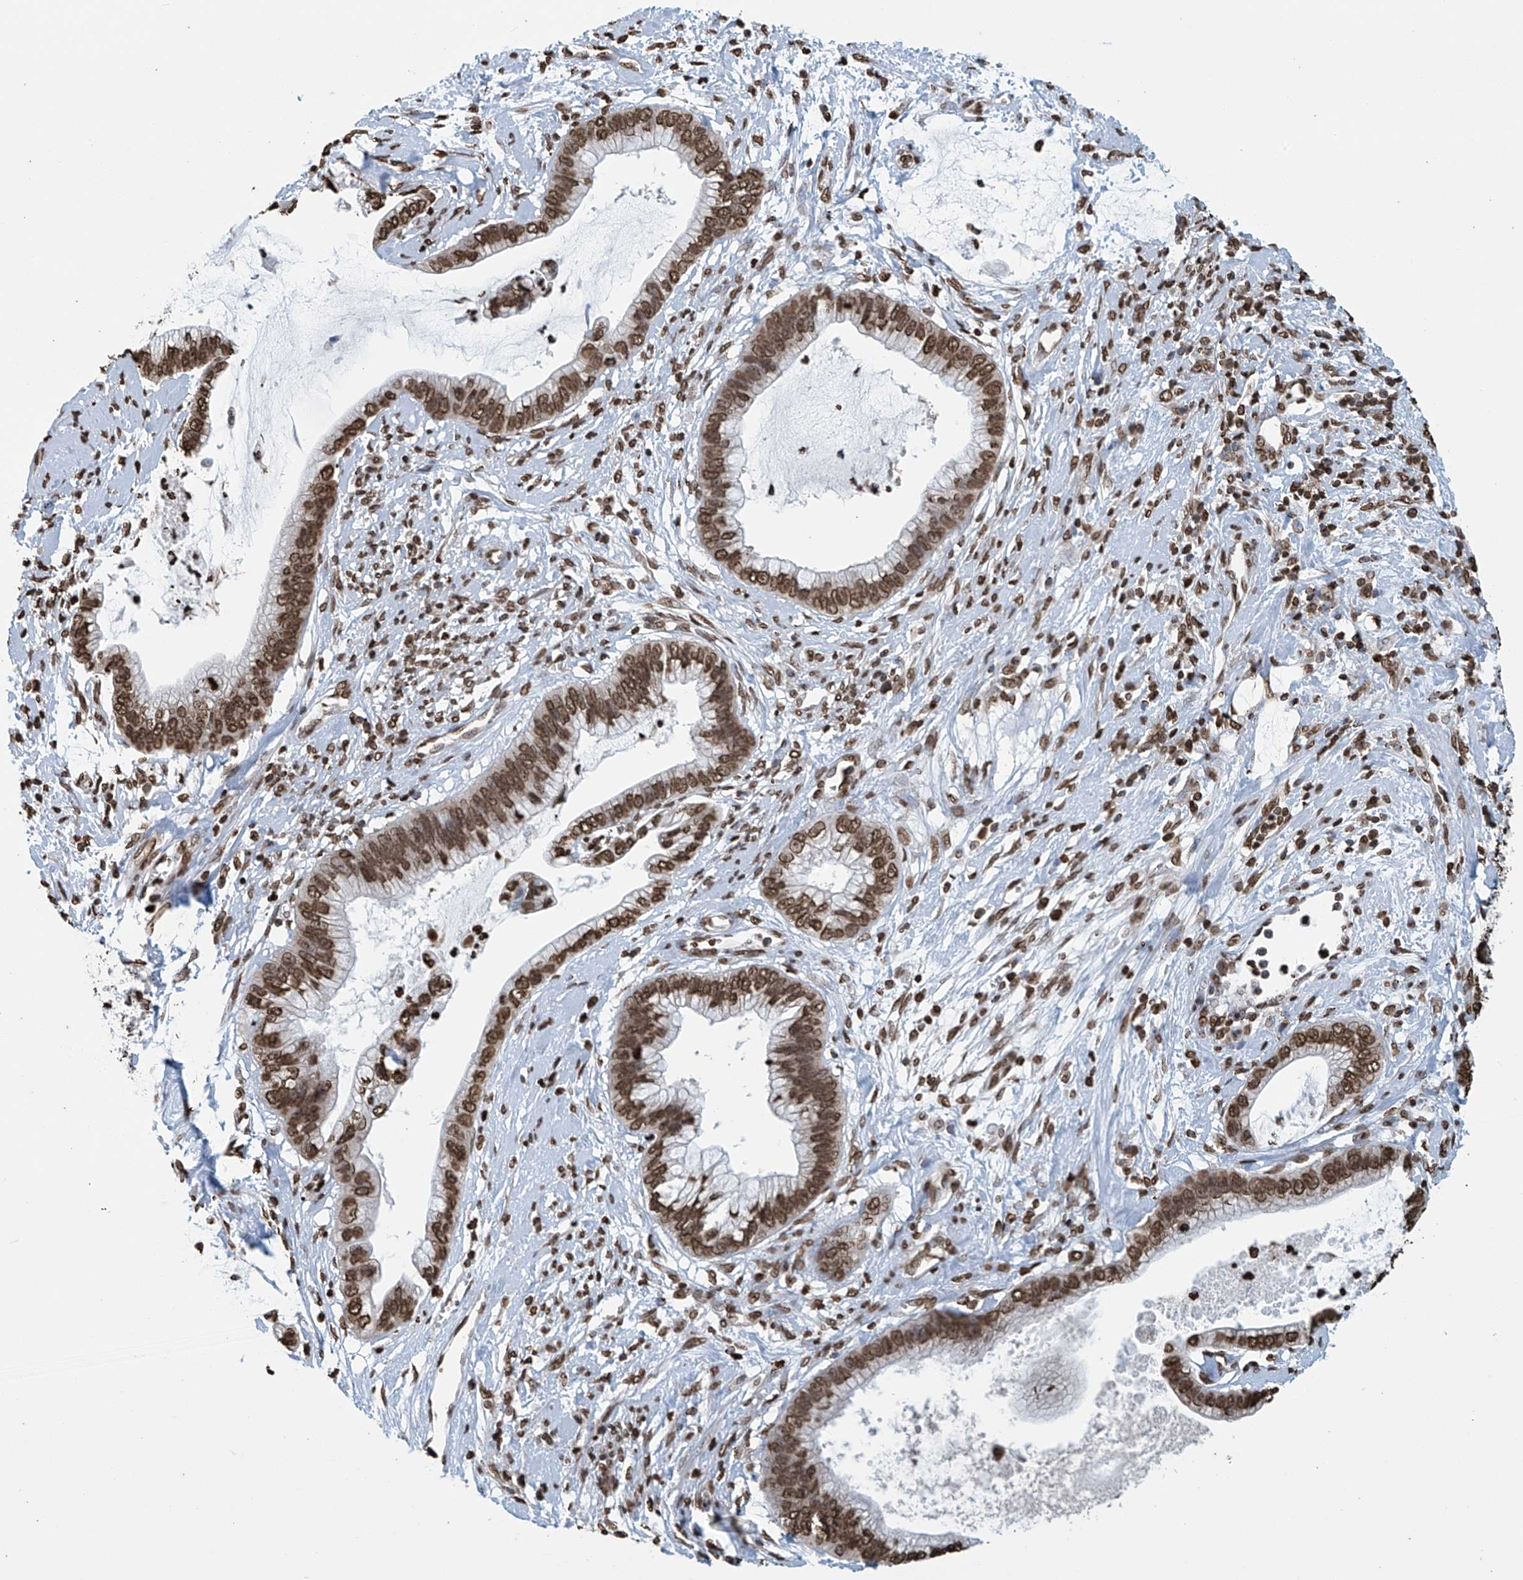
{"staining": {"intensity": "strong", "quantity": ">75%", "location": "nuclear"}, "tissue": "cervical cancer", "cell_type": "Tumor cells", "image_type": "cancer", "snomed": [{"axis": "morphology", "description": "Adenocarcinoma, NOS"}, {"axis": "topography", "description": "Cervix"}], "caption": "About >75% of tumor cells in human cervical cancer (adenocarcinoma) show strong nuclear protein positivity as visualized by brown immunohistochemical staining.", "gene": "DPPA2", "patient": {"sex": "female", "age": 44}}